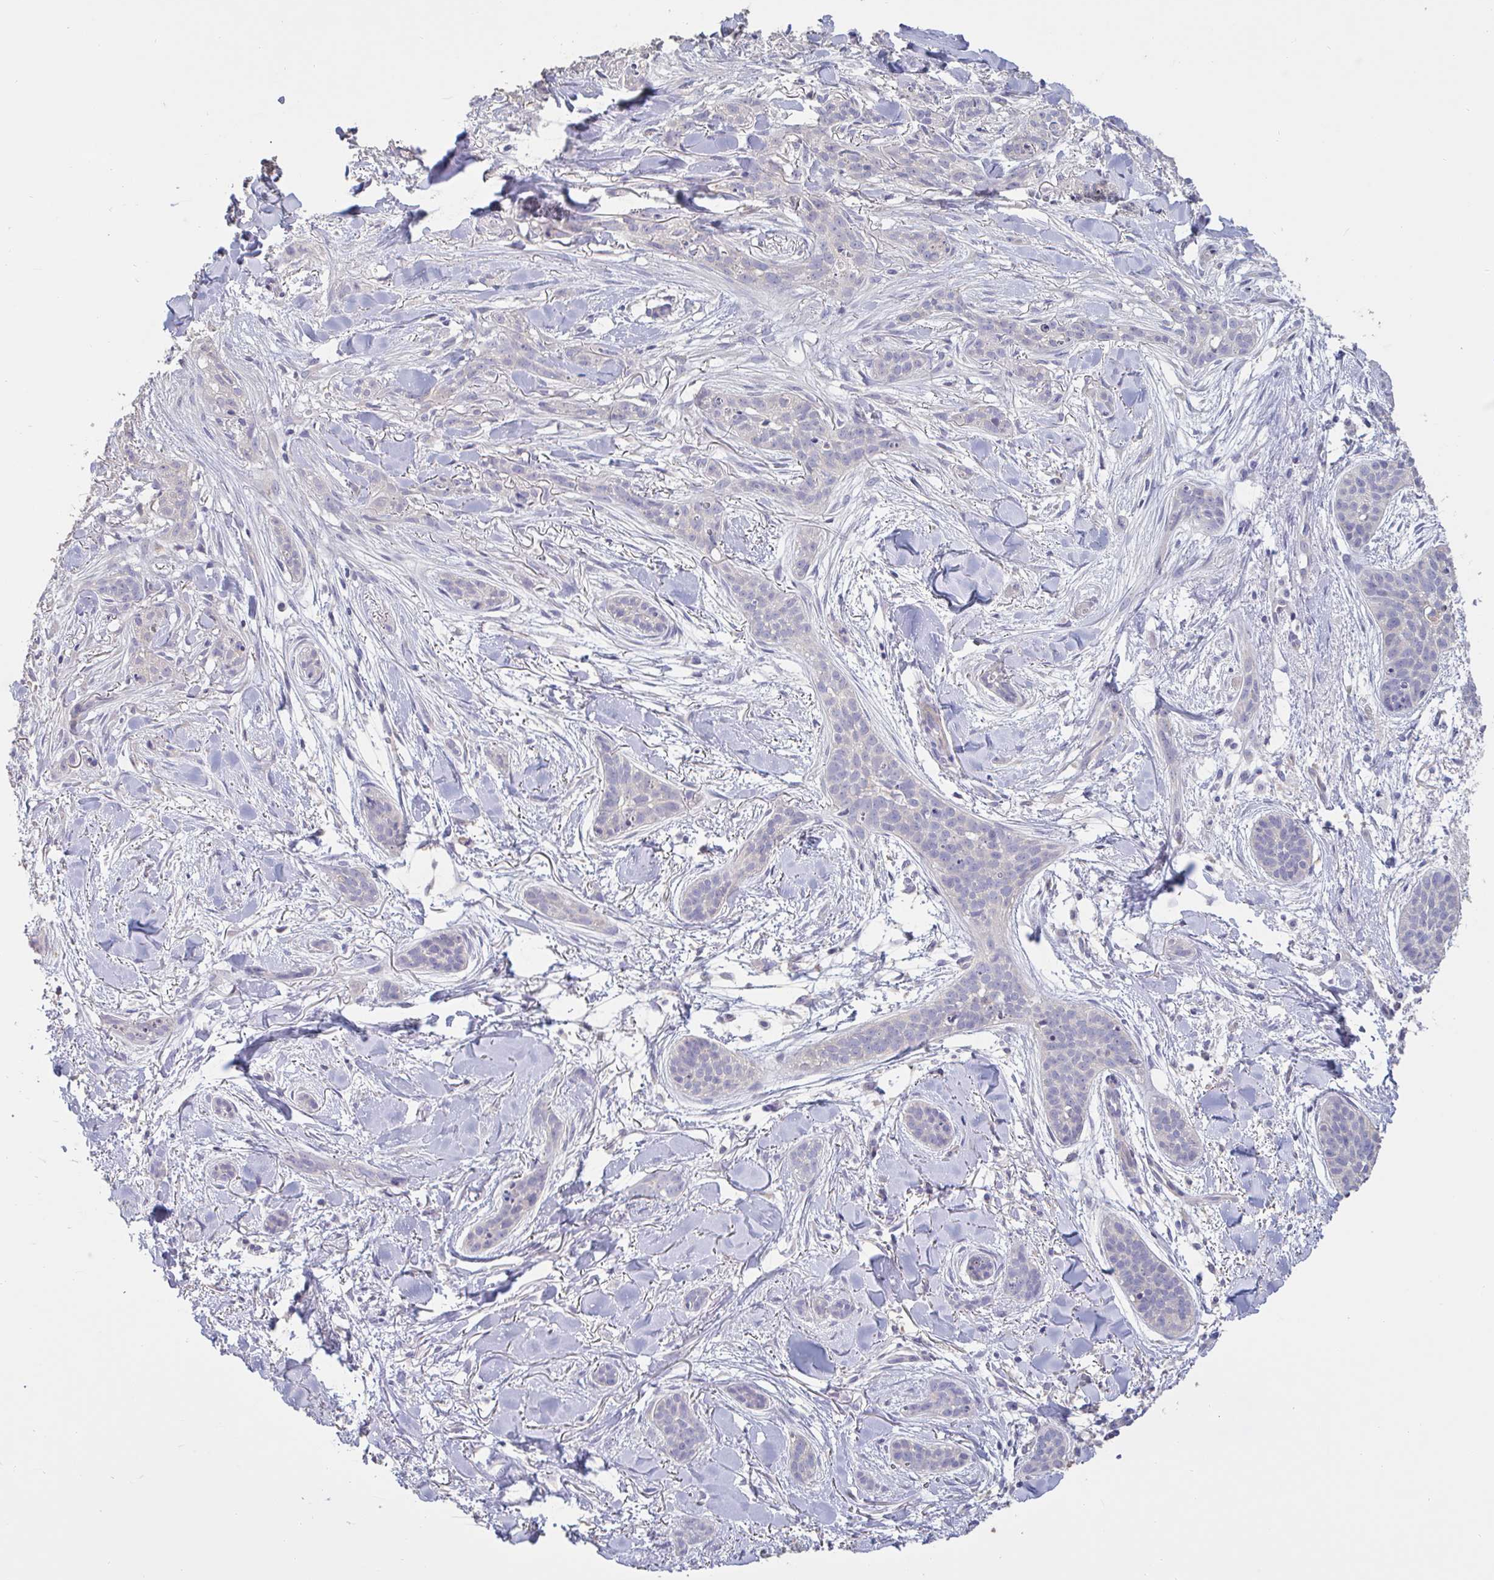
{"staining": {"intensity": "negative", "quantity": "none", "location": "none"}, "tissue": "skin cancer", "cell_type": "Tumor cells", "image_type": "cancer", "snomed": [{"axis": "morphology", "description": "Basal cell carcinoma"}, {"axis": "topography", "description": "Skin"}], "caption": "IHC image of neoplastic tissue: skin cancer (basal cell carcinoma) stained with DAB (3,3'-diaminobenzidine) displays no significant protein expression in tumor cells.", "gene": "CHMP5", "patient": {"sex": "male", "age": 52}}